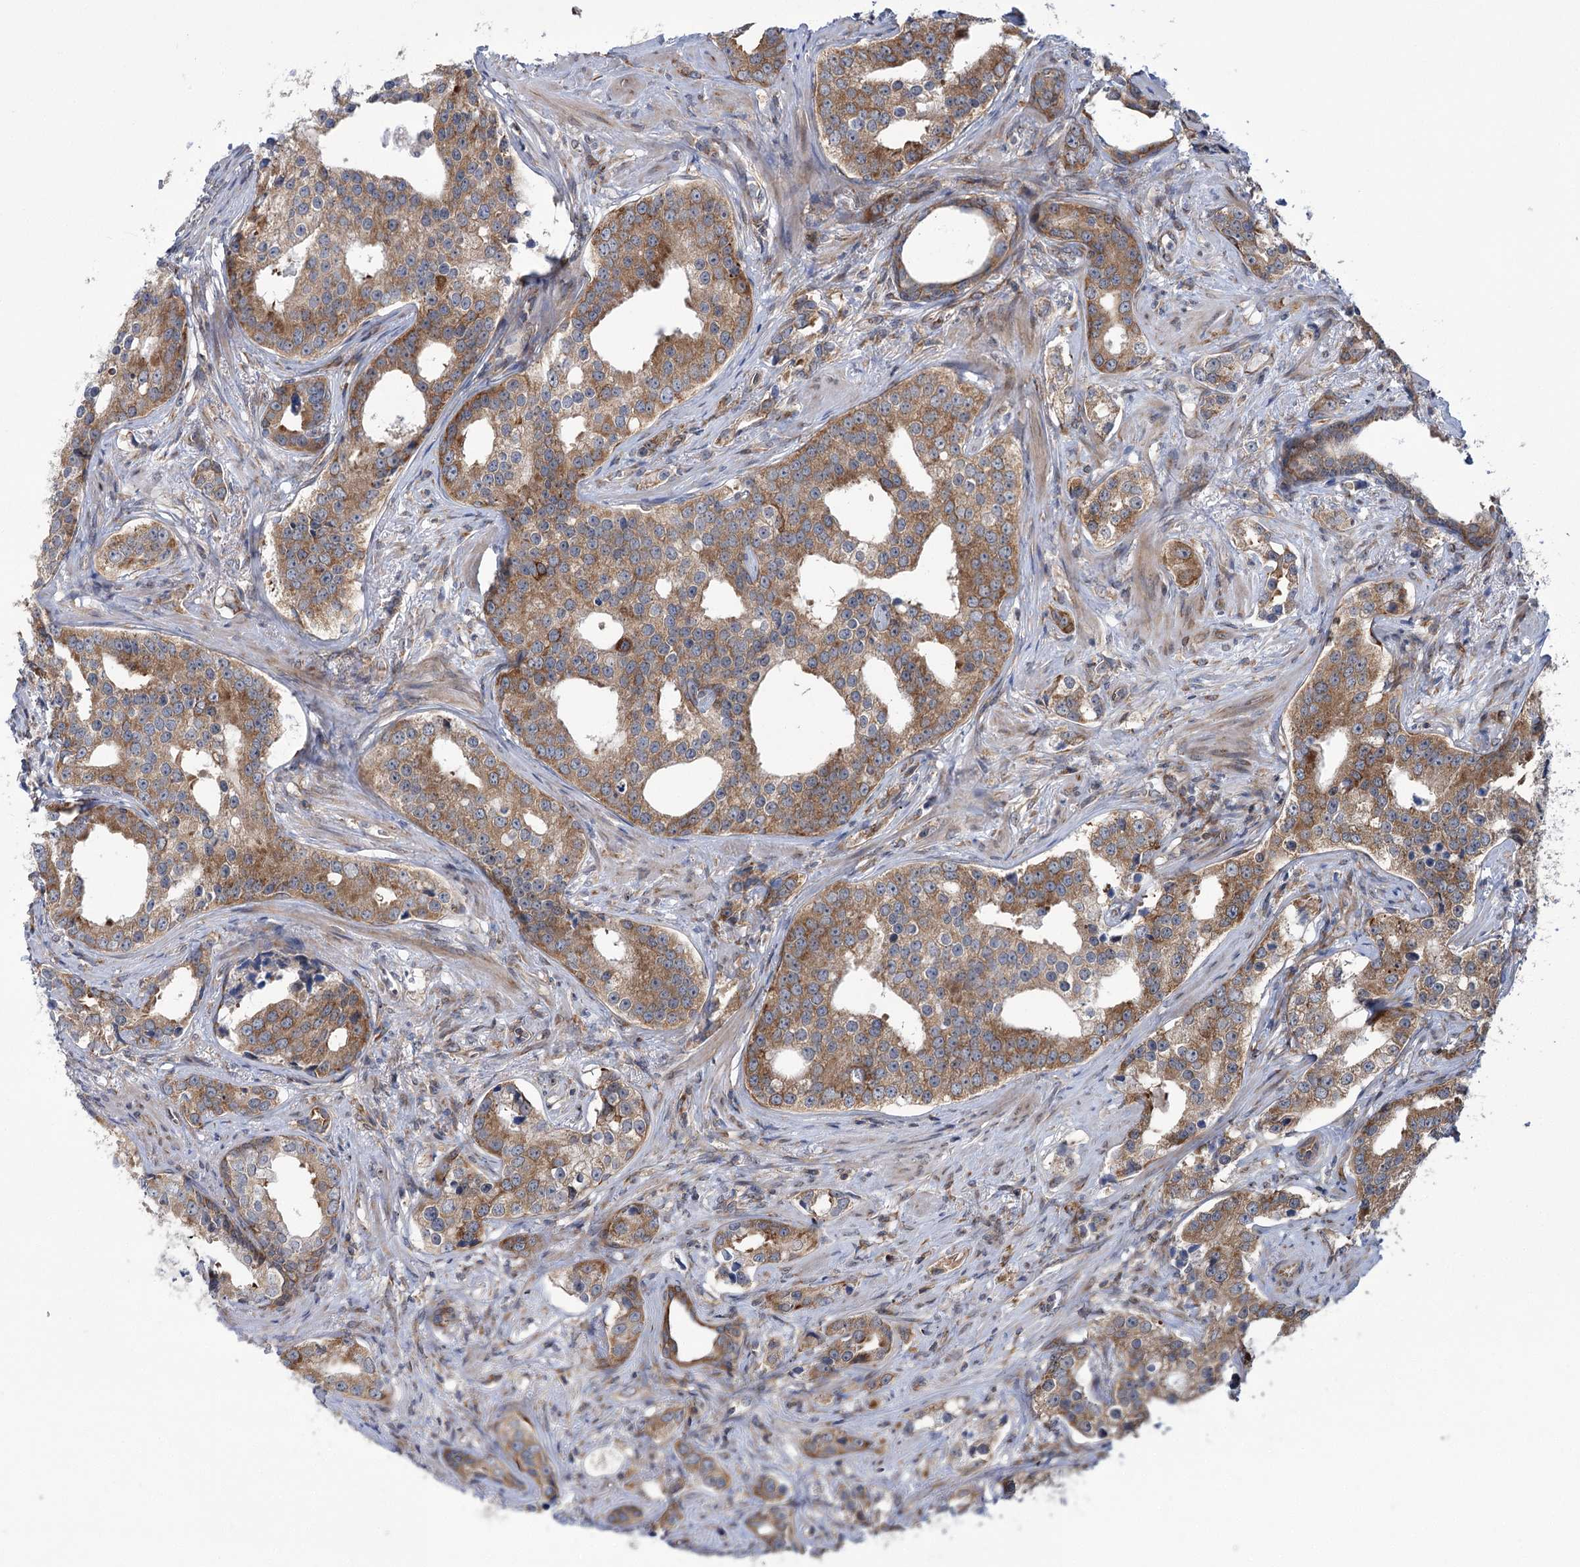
{"staining": {"intensity": "moderate", "quantity": ">75%", "location": "cytoplasmic/membranous"}, "tissue": "prostate cancer", "cell_type": "Tumor cells", "image_type": "cancer", "snomed": [{"axis": "morphology", "description": "Adenocarcinoma, High grade"}, {"axis": "topography", "description": "Prostate"}], "caption": "Immunohistochemical staining of human high-grade adenocarcinoma (prostate) displays medium levels of moderate cytoplasmic/membranous protein expression in approximately >75% of tumor cells.", "gene": "VWA2", "patient": {"sex": "male", "age": 62}}